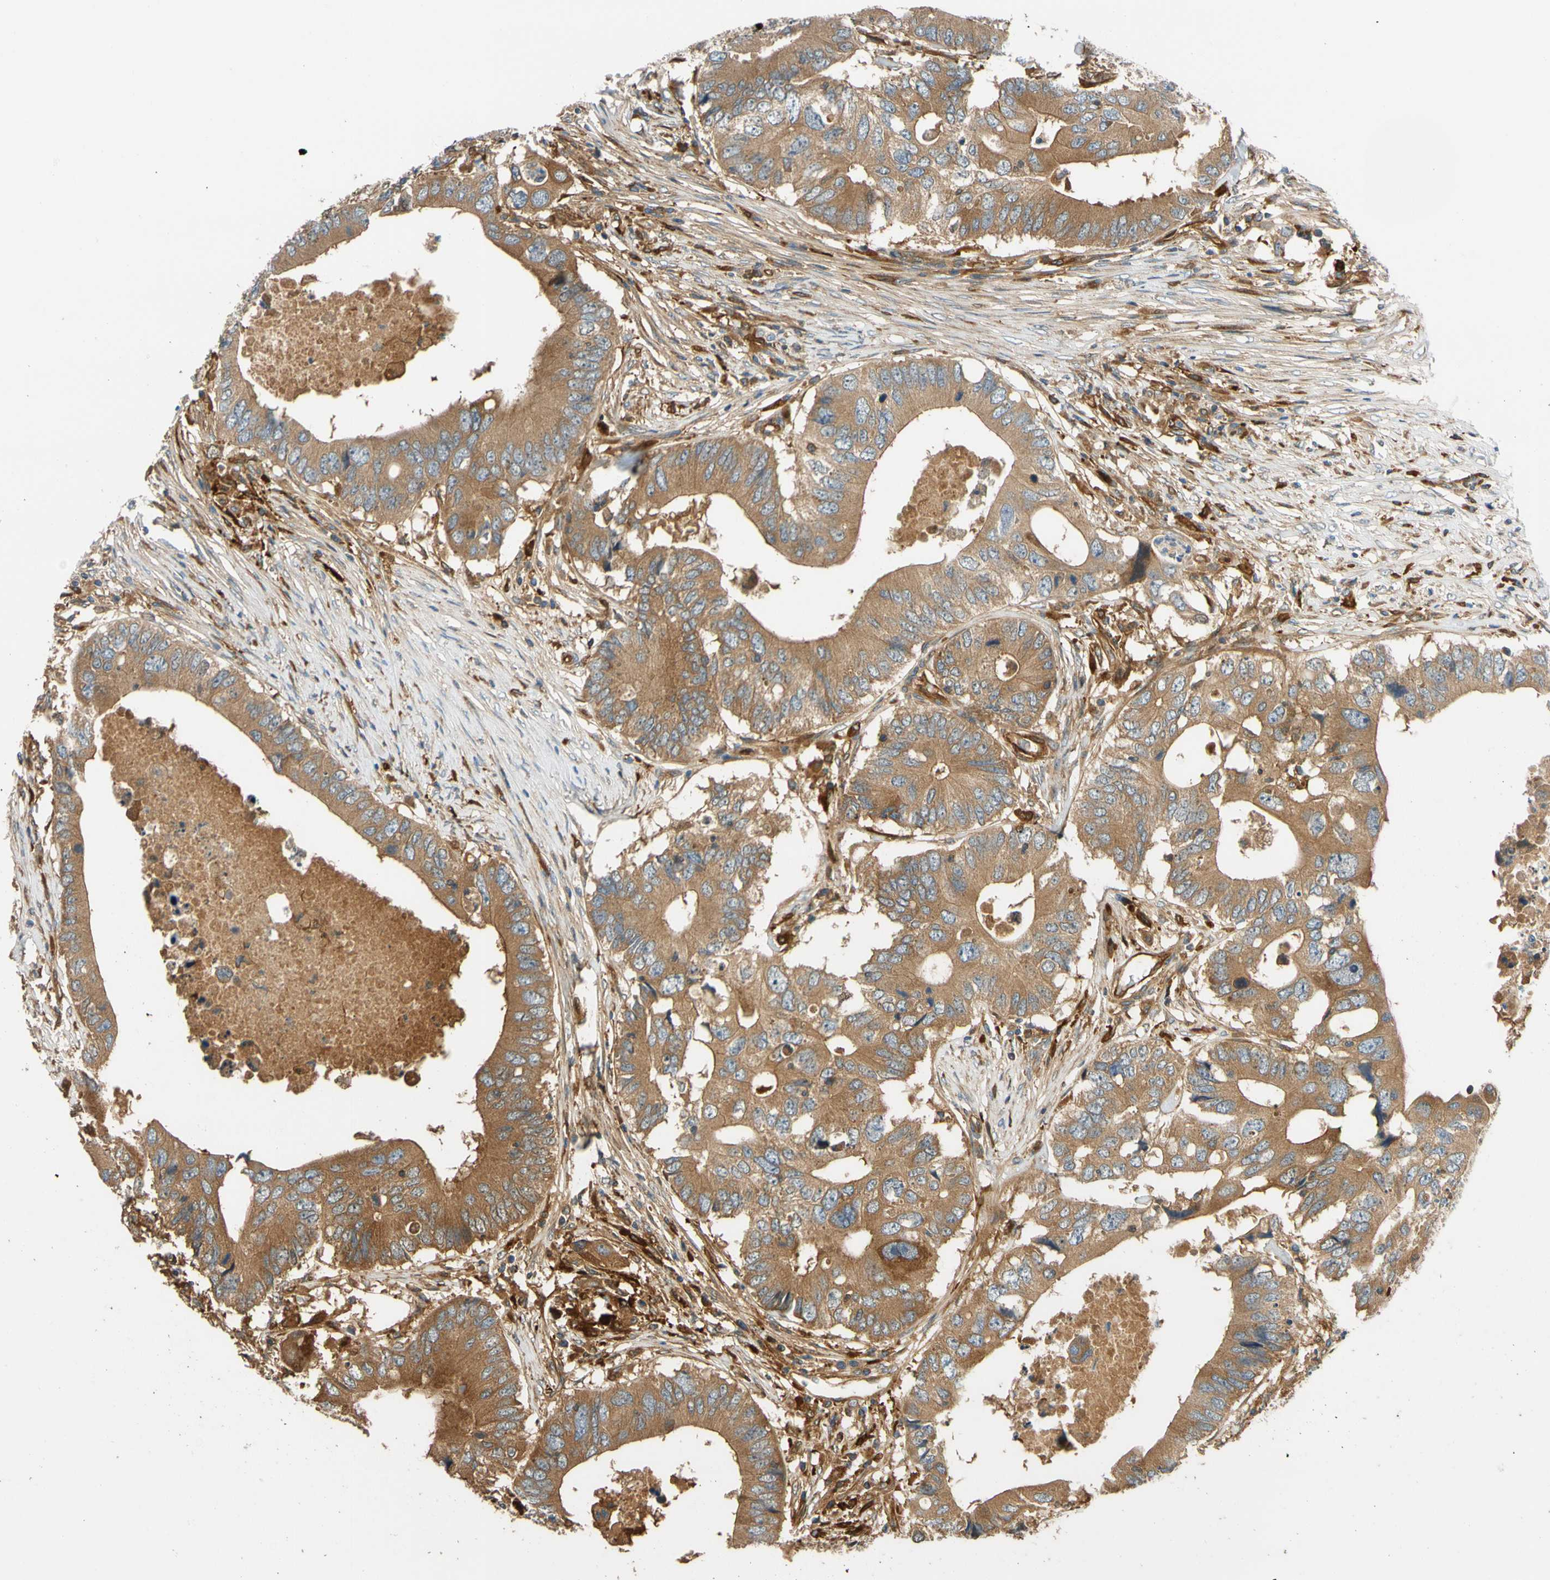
{"staining": {"intensity": "moderate", "quantity": ">75%", "location": "cytoplasmic/membranous"}, "tissue": "colorectal cancer", "cell_type": "Tumor cells", "image_type": "cancer", "snomed": [{"axis": "morphology", "description": "Adenocarcinoma, NOS"}, {"axis": "topography", "description": "Colon"}], "caption": "Immunohistochemistry (IHC) photomicrograph of colorectal cancer (adenocarcinoma) stained for a protein (brown), which shows medium levels of moderate cytoplasmic/membranous expression in approximately >75% of tumor cells.", "gene": "PARP14", "patient": {"sex": "male", "age": 71}}